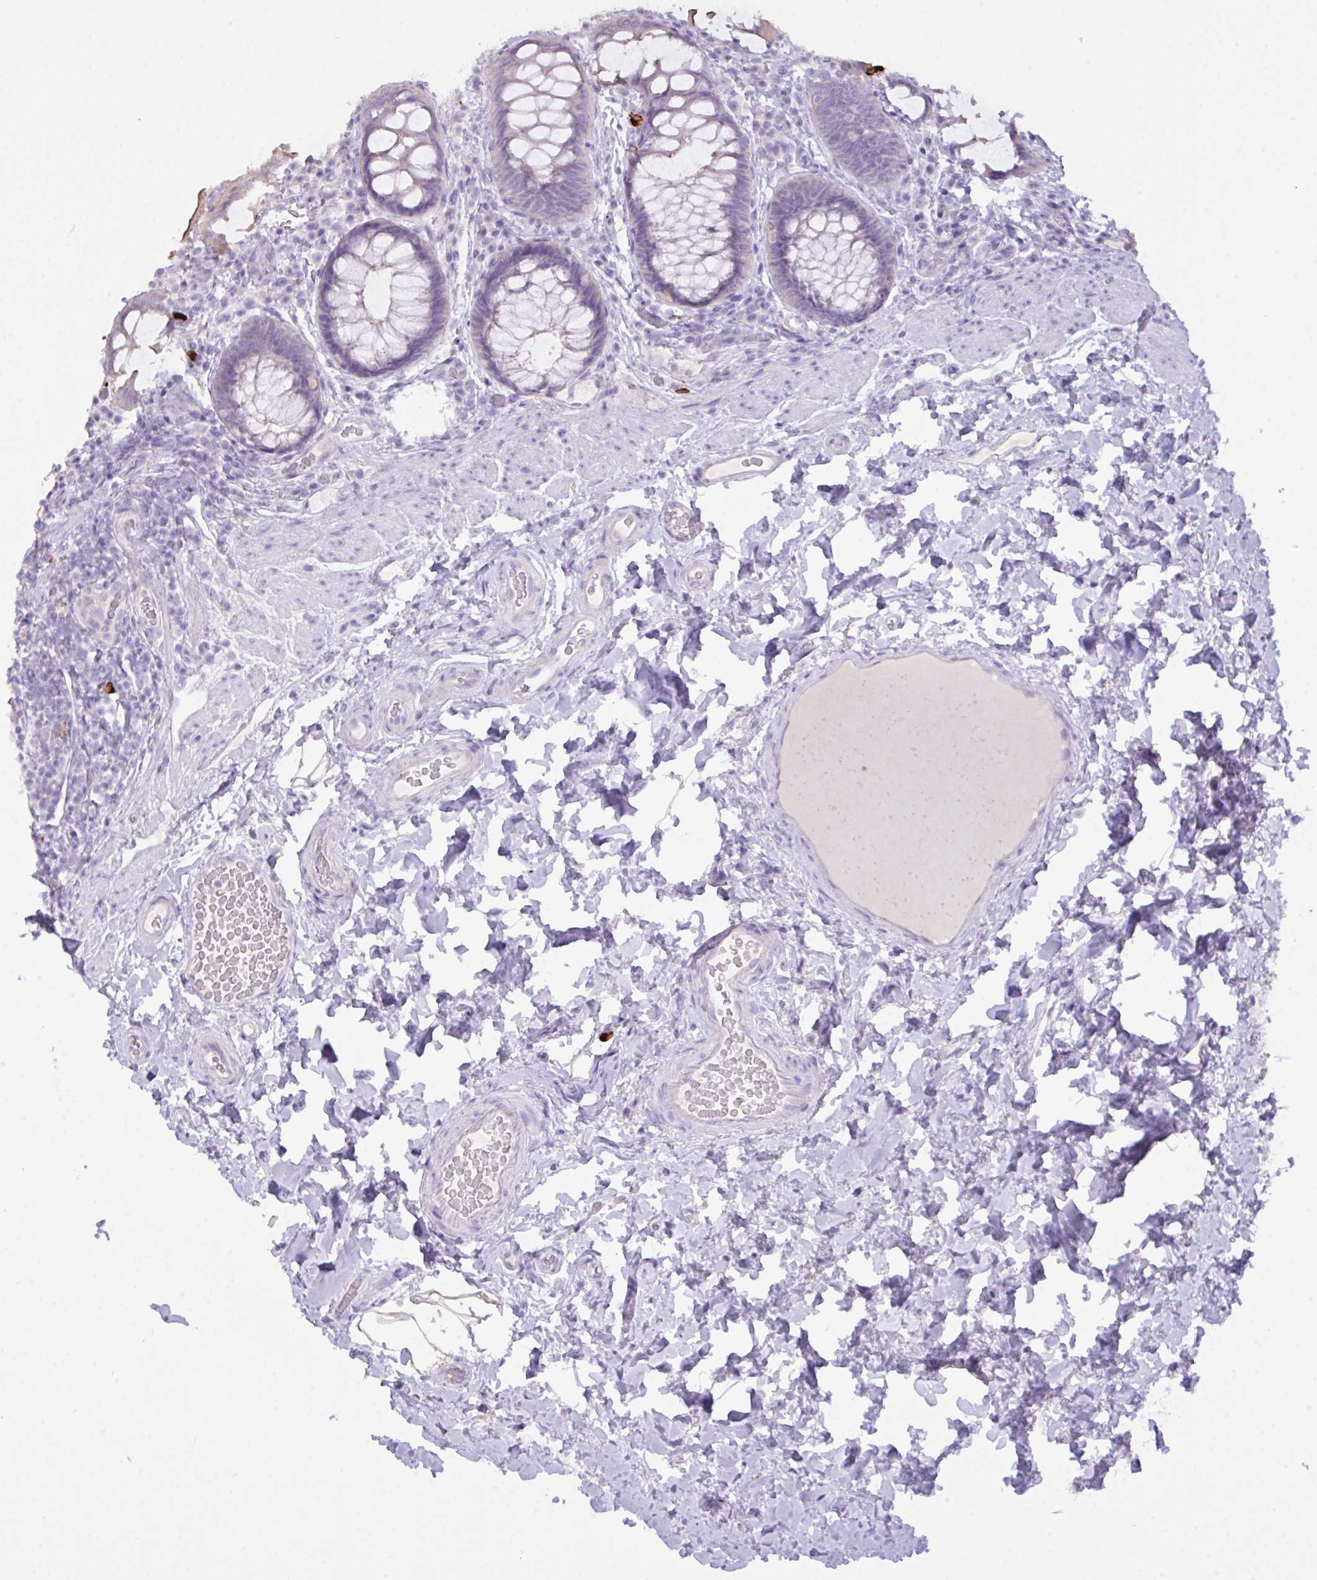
{"staining": {"intensity": "moderate", "quantity": "<25%", "location": "cytoplasmic/membranous"}, "tissue": "rectum", "cell_type": "Glandular cells", "image_type": "normal", "snomed": [{"axis": "morphology", "description": "Normal tissue, NOS"}, {"axis": "topography", "description": "Rectum"}], "caption": "A high-resolution micrograph shows IHC staining of normal rectum, which exhibits moderate cytoplasmic/membranous staining in approximately <25% of glandular cells.", "gene": "CST11", "patient": {"sex": "female", "age": 69}}